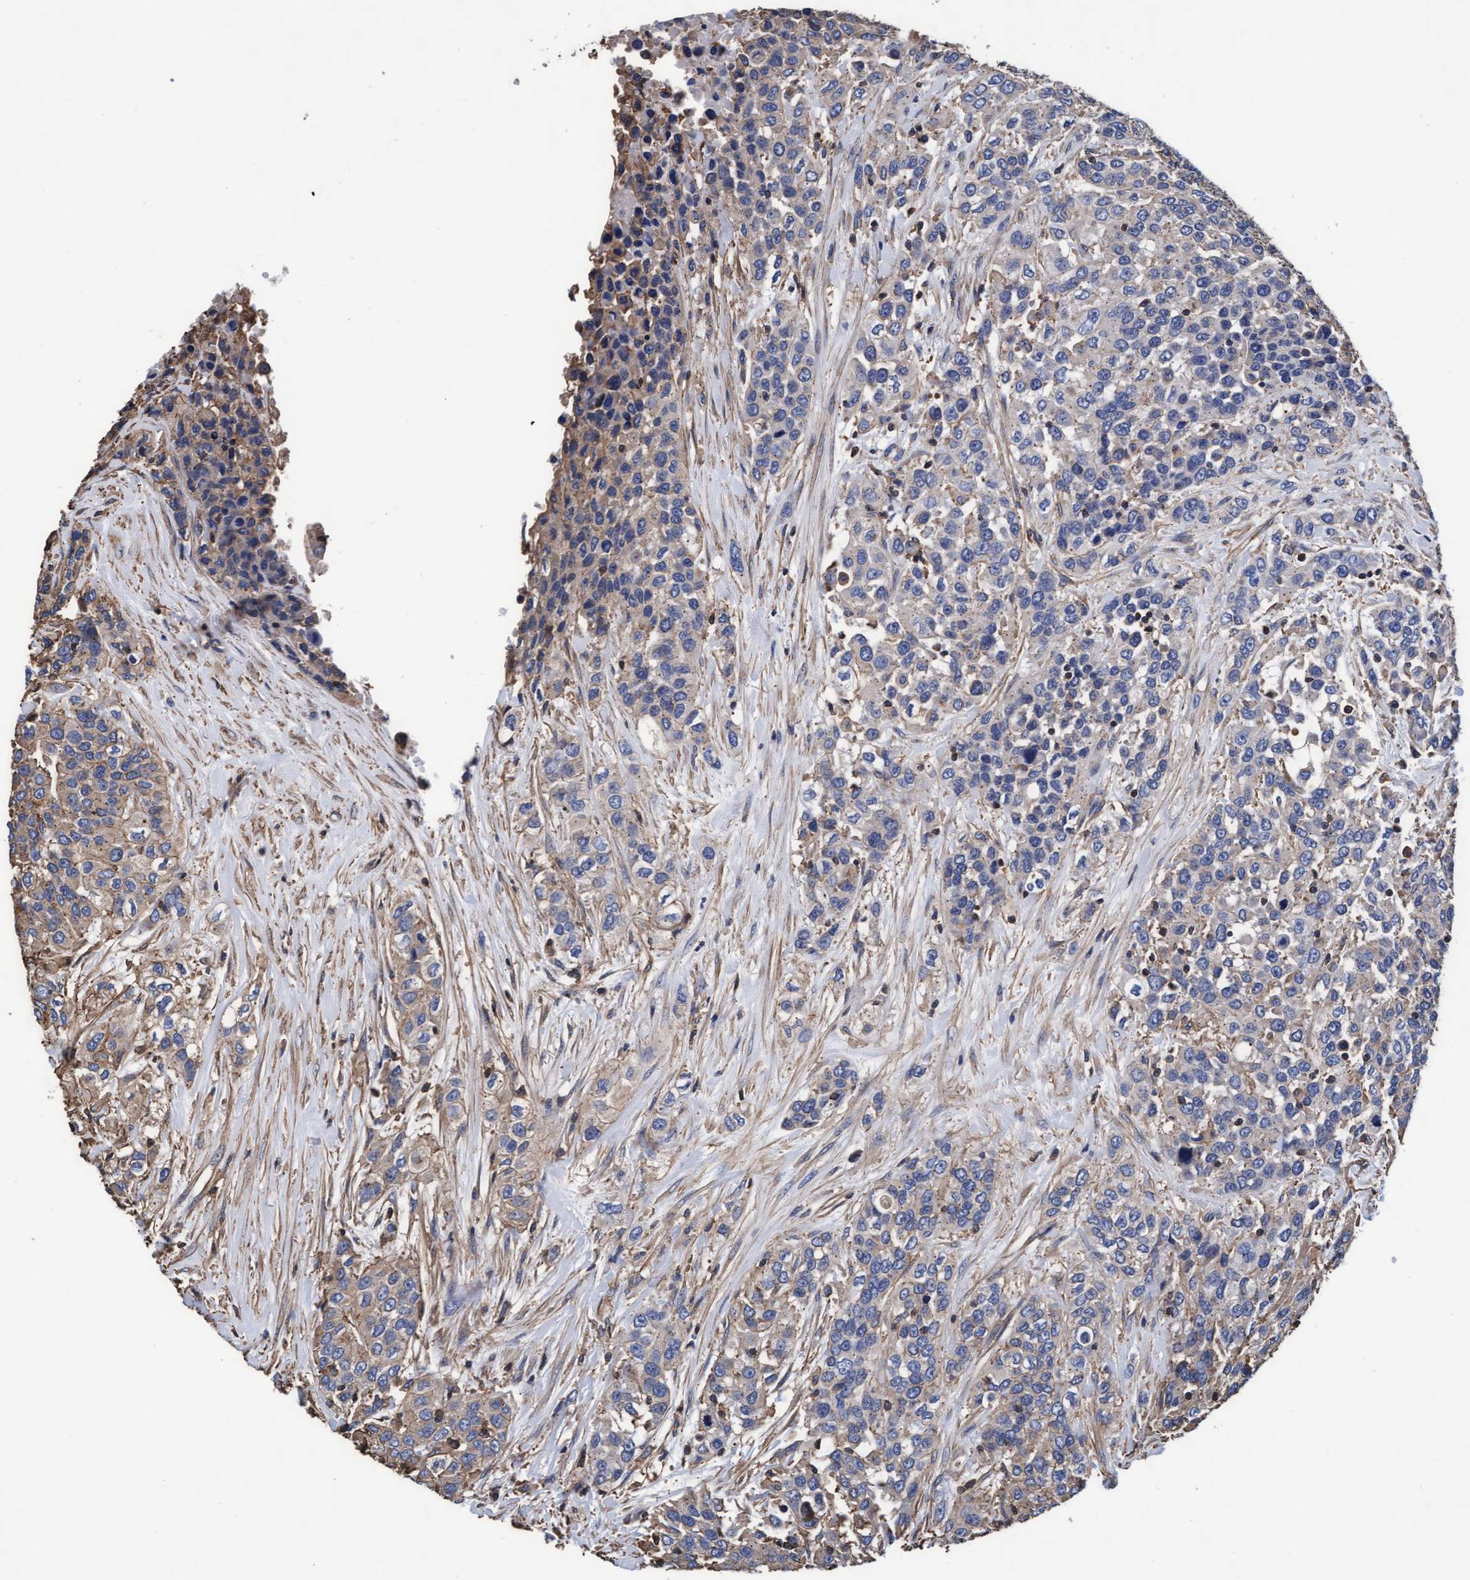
{"staining": {"intensity": "negative", "quantity": "none", "location": "none"}, "tissue": "urothelial cancer", "cell_type": "Tumor cells", "image_type": "cancer", "snomed": [{"axis": "morphology", "description": "Urothelial carcinoma, High grade"}, {"axis": "topography", "description": "Urinary bladder"}], "caption": "A high-resolution micrograph shows immunohistochemistry (IHC) staining of high-grade urothelial carcinoma, which displays no significant positivity in tumor cells.", "gene": "GRHPR", "patient": {"sex": "female", "age": 80}}